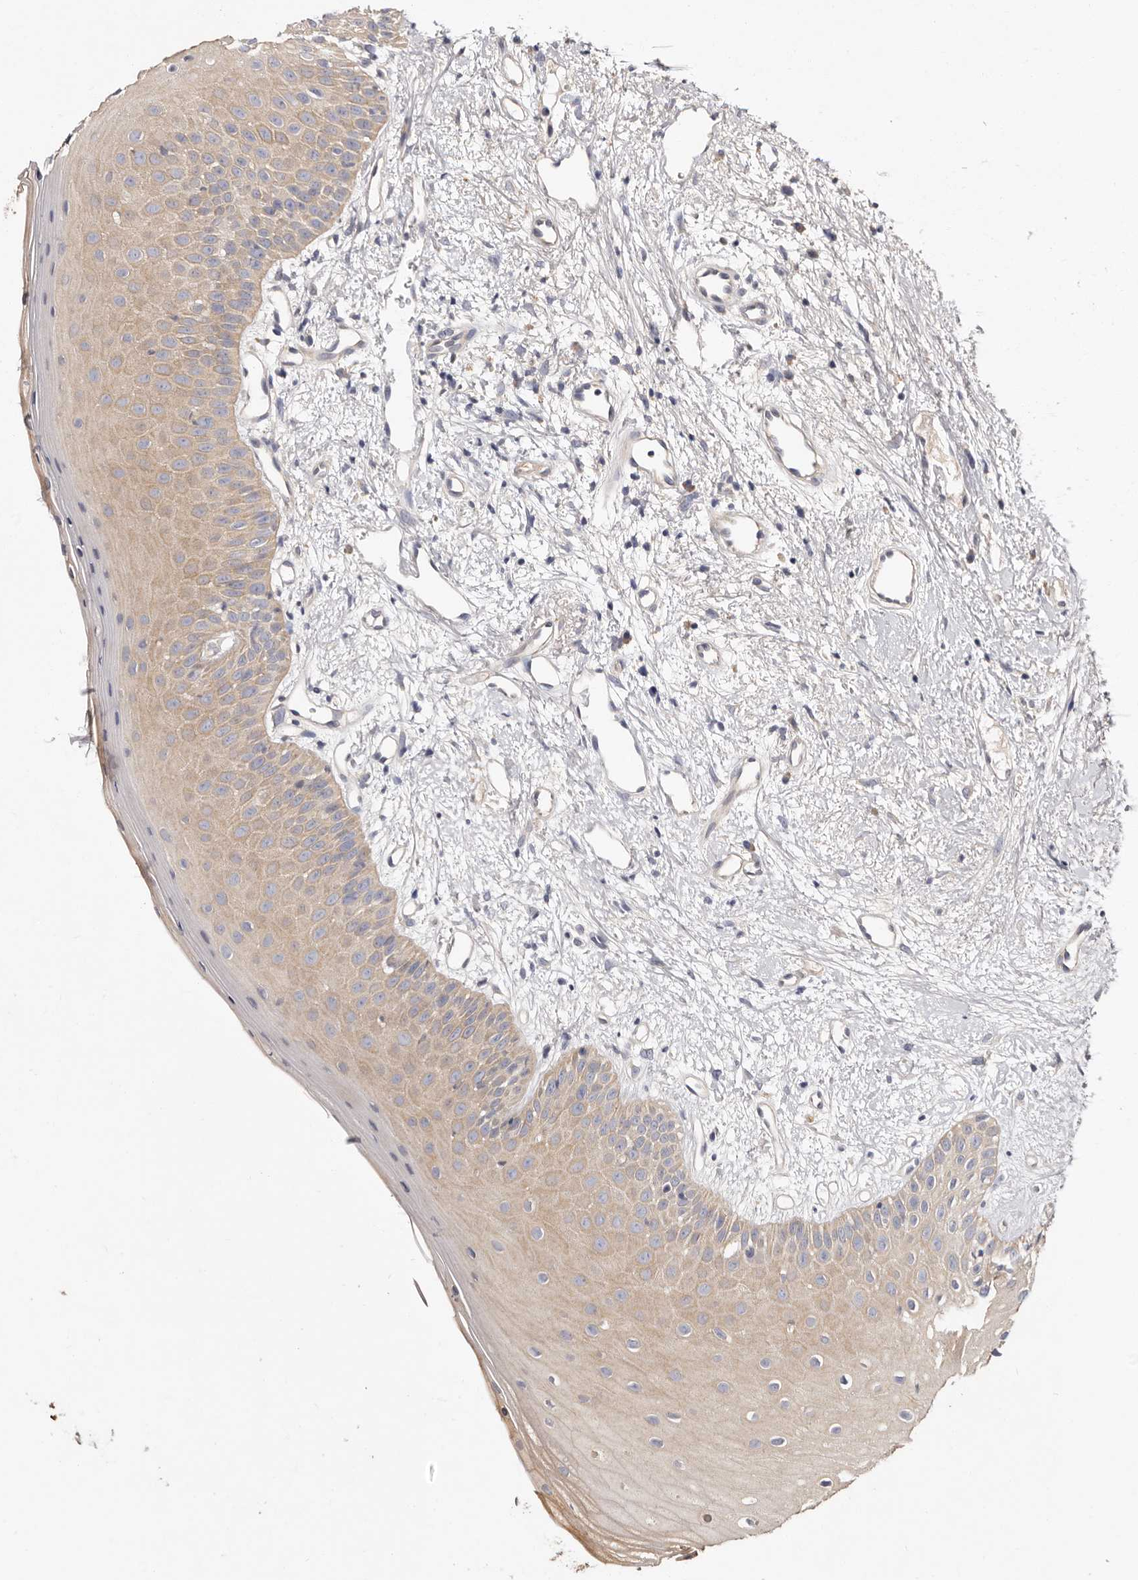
{"staining": {"intensity": "moderate", "quantity": "25%-75%", "location": "cytoplasmic/membranous"}, "tissue": "oral mucosa", "cell_type": "Squamous epithelial cells", "image_type": "normal", "snomed": [{"axis": "morphology", "description": "Normal tissue, NOS"}, {"axis": "topography", "description": "Oral tissue"}], "caption": "Immunohistochemical staining of benign oral mucosa displays 25%-75% levels of moderate cytoplasmic/membranous protein positivity in about 25%-75% of squamous epithelial cells. (DAB (3,3'-diaminobenzidine) IHC with brightfield microscopy, high magnification).", "gene": "FAM167B", "patient": {"sex": "female", "age": 63}}